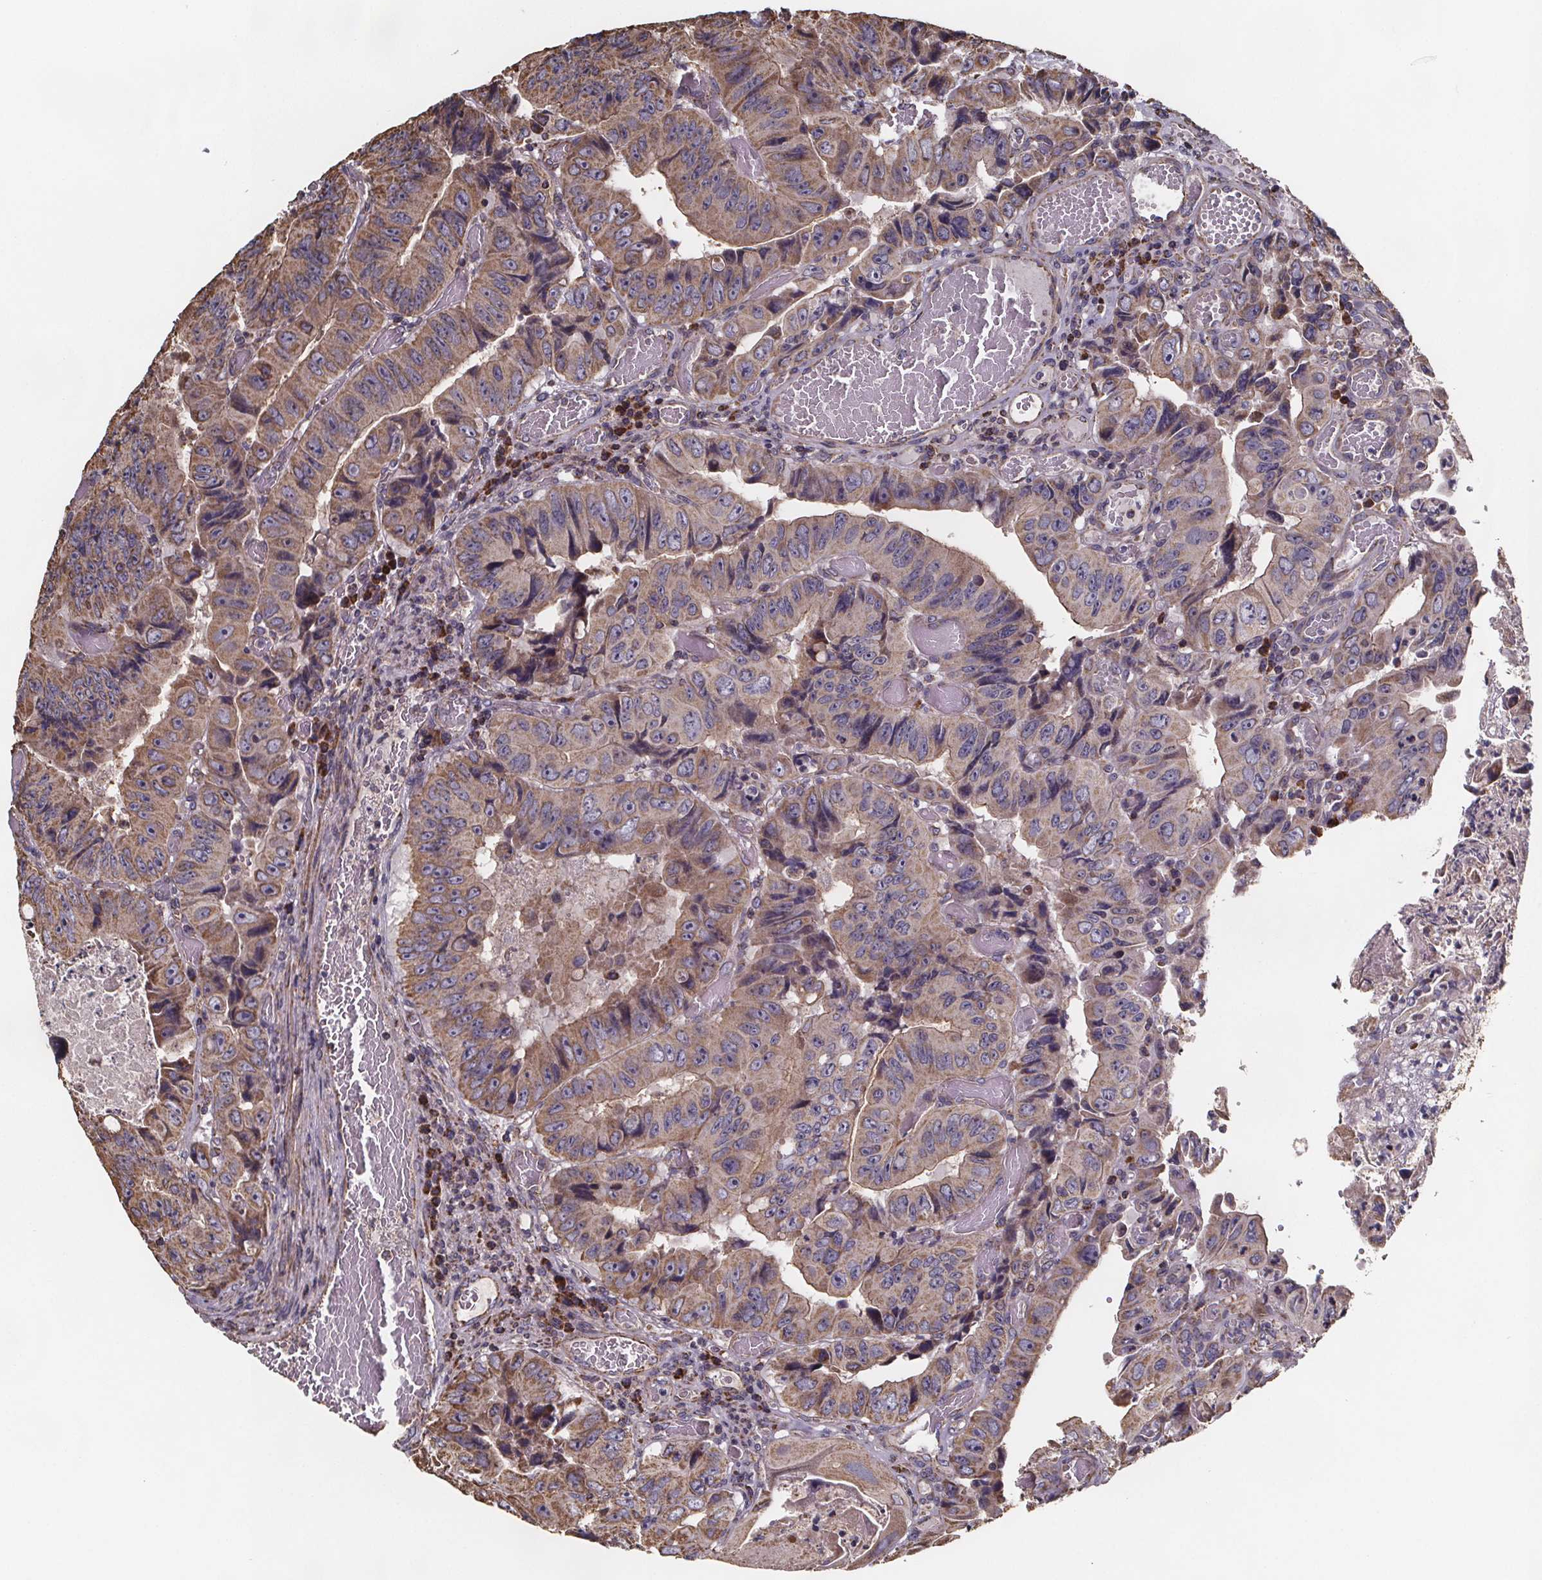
{"staining": {"intensity": "moderate", "quantity": ">75%", "location": "cytoplasmic/membranous"}, "tissue": "colorectal cancer", "cell_type": "Tumor cells", "image_type": "cancer", "snomed": [{"axis": "morphology", "description": "Adenocarcinoma, NOS"}, {"axis": "topography", "description": "Colon"}], "caption": "Immunohistochemistry micrograph of colorectal cancer (adenocarcinoma) stained for a protein (brown), which exhibits medium levels of moderate cytoplasmic/membranous staining in about >75% of tumor cells.", "gene": "SLC35D2", "patient": {"sex": "female", "age": 84}}